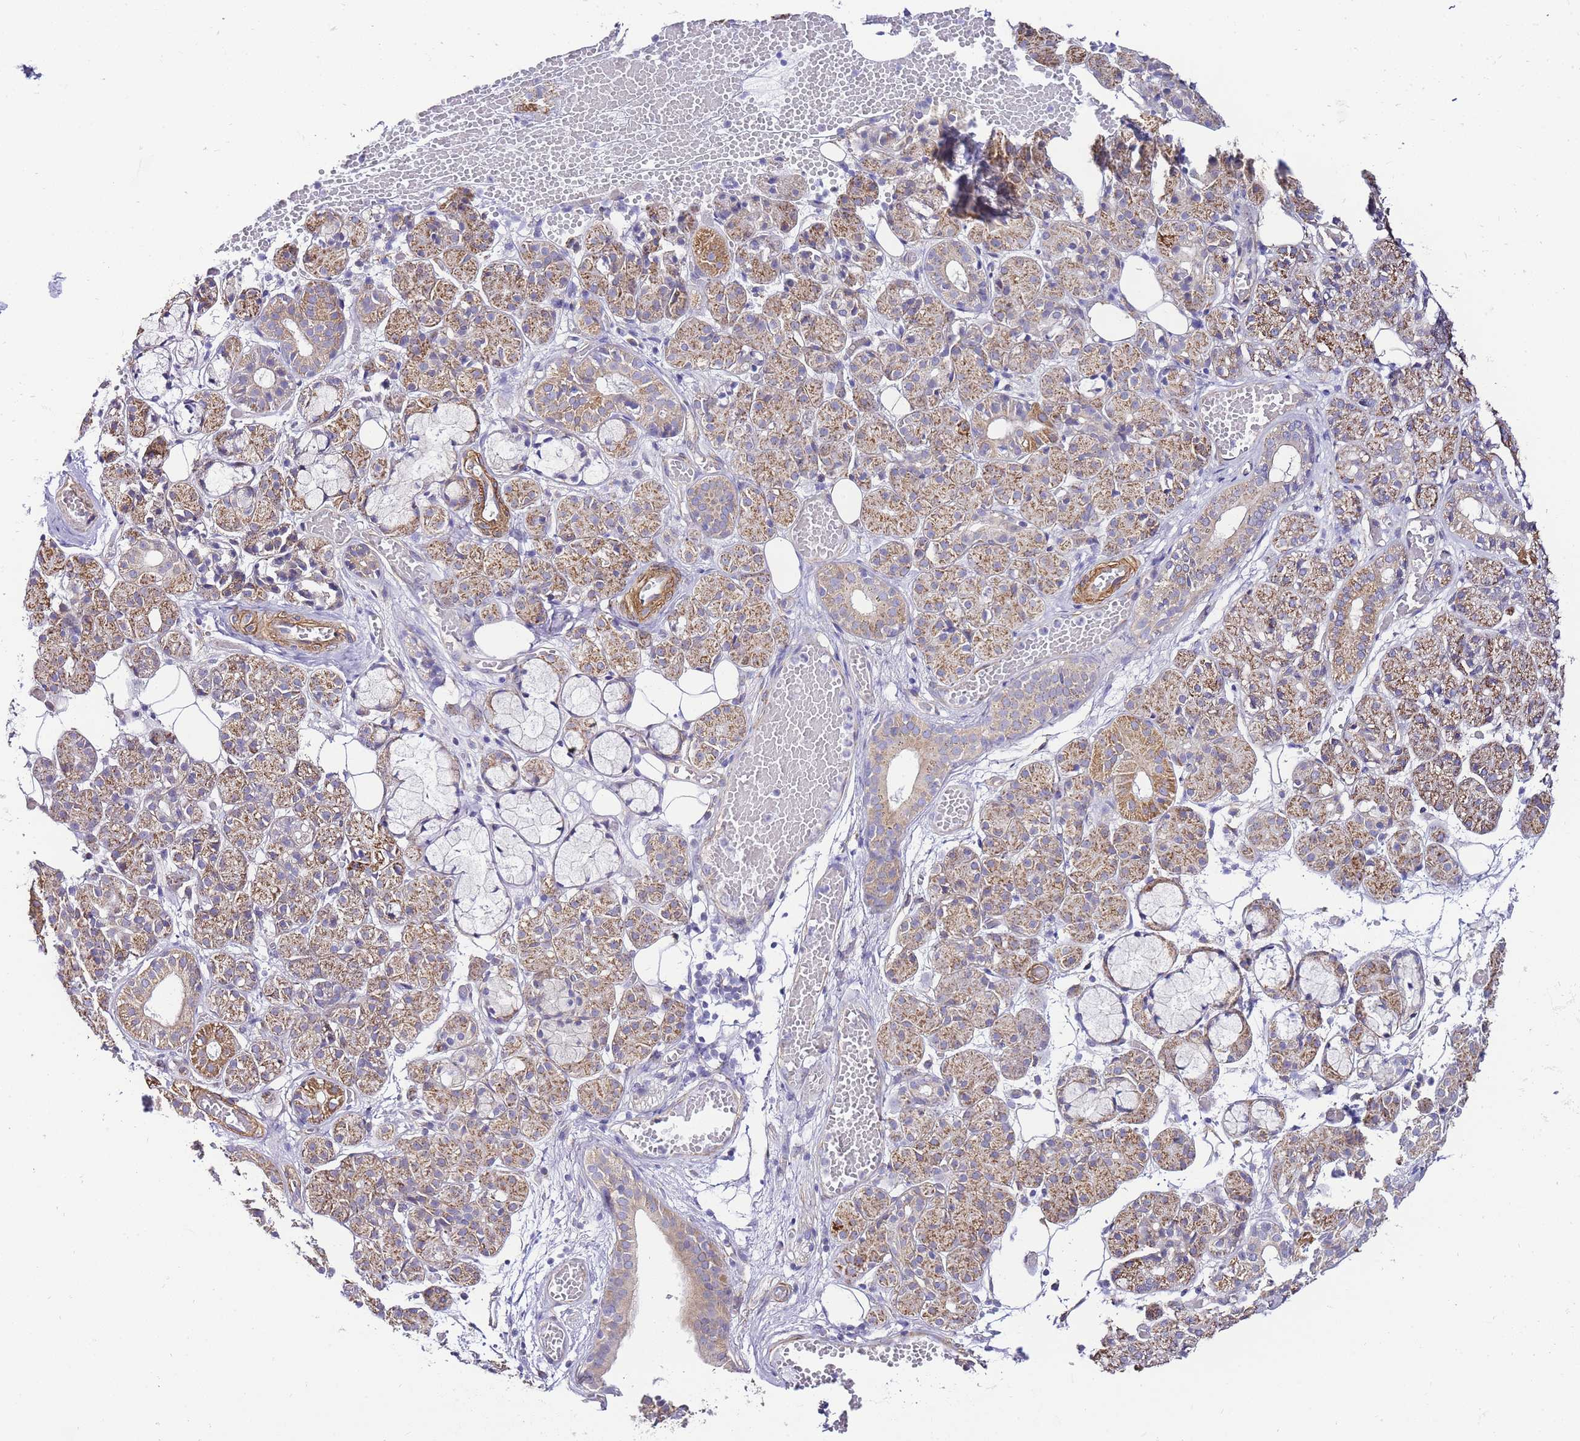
{"staining": {"intensity": "moderate", "quantity": "25%-75%", "location": "cytoplasmic/membranous"}, "tissue": "salivary gland", "cell_type": "Glandular cells", "image_type": "normal", "snomed": [{"axis": "morphology", "description": "Normal tissue, NOS"}, {"axis": "topography", "description": "Salivary gland"}], "caption": "IHC (DAB) staining of unremarkable human salivary gland displays moderate cytoplasmic/membranous protein positivity in approximately 25%-75% of glandular cells.", "gene": "PDCD7", "patient": {"sex": "male", "age": 63}}